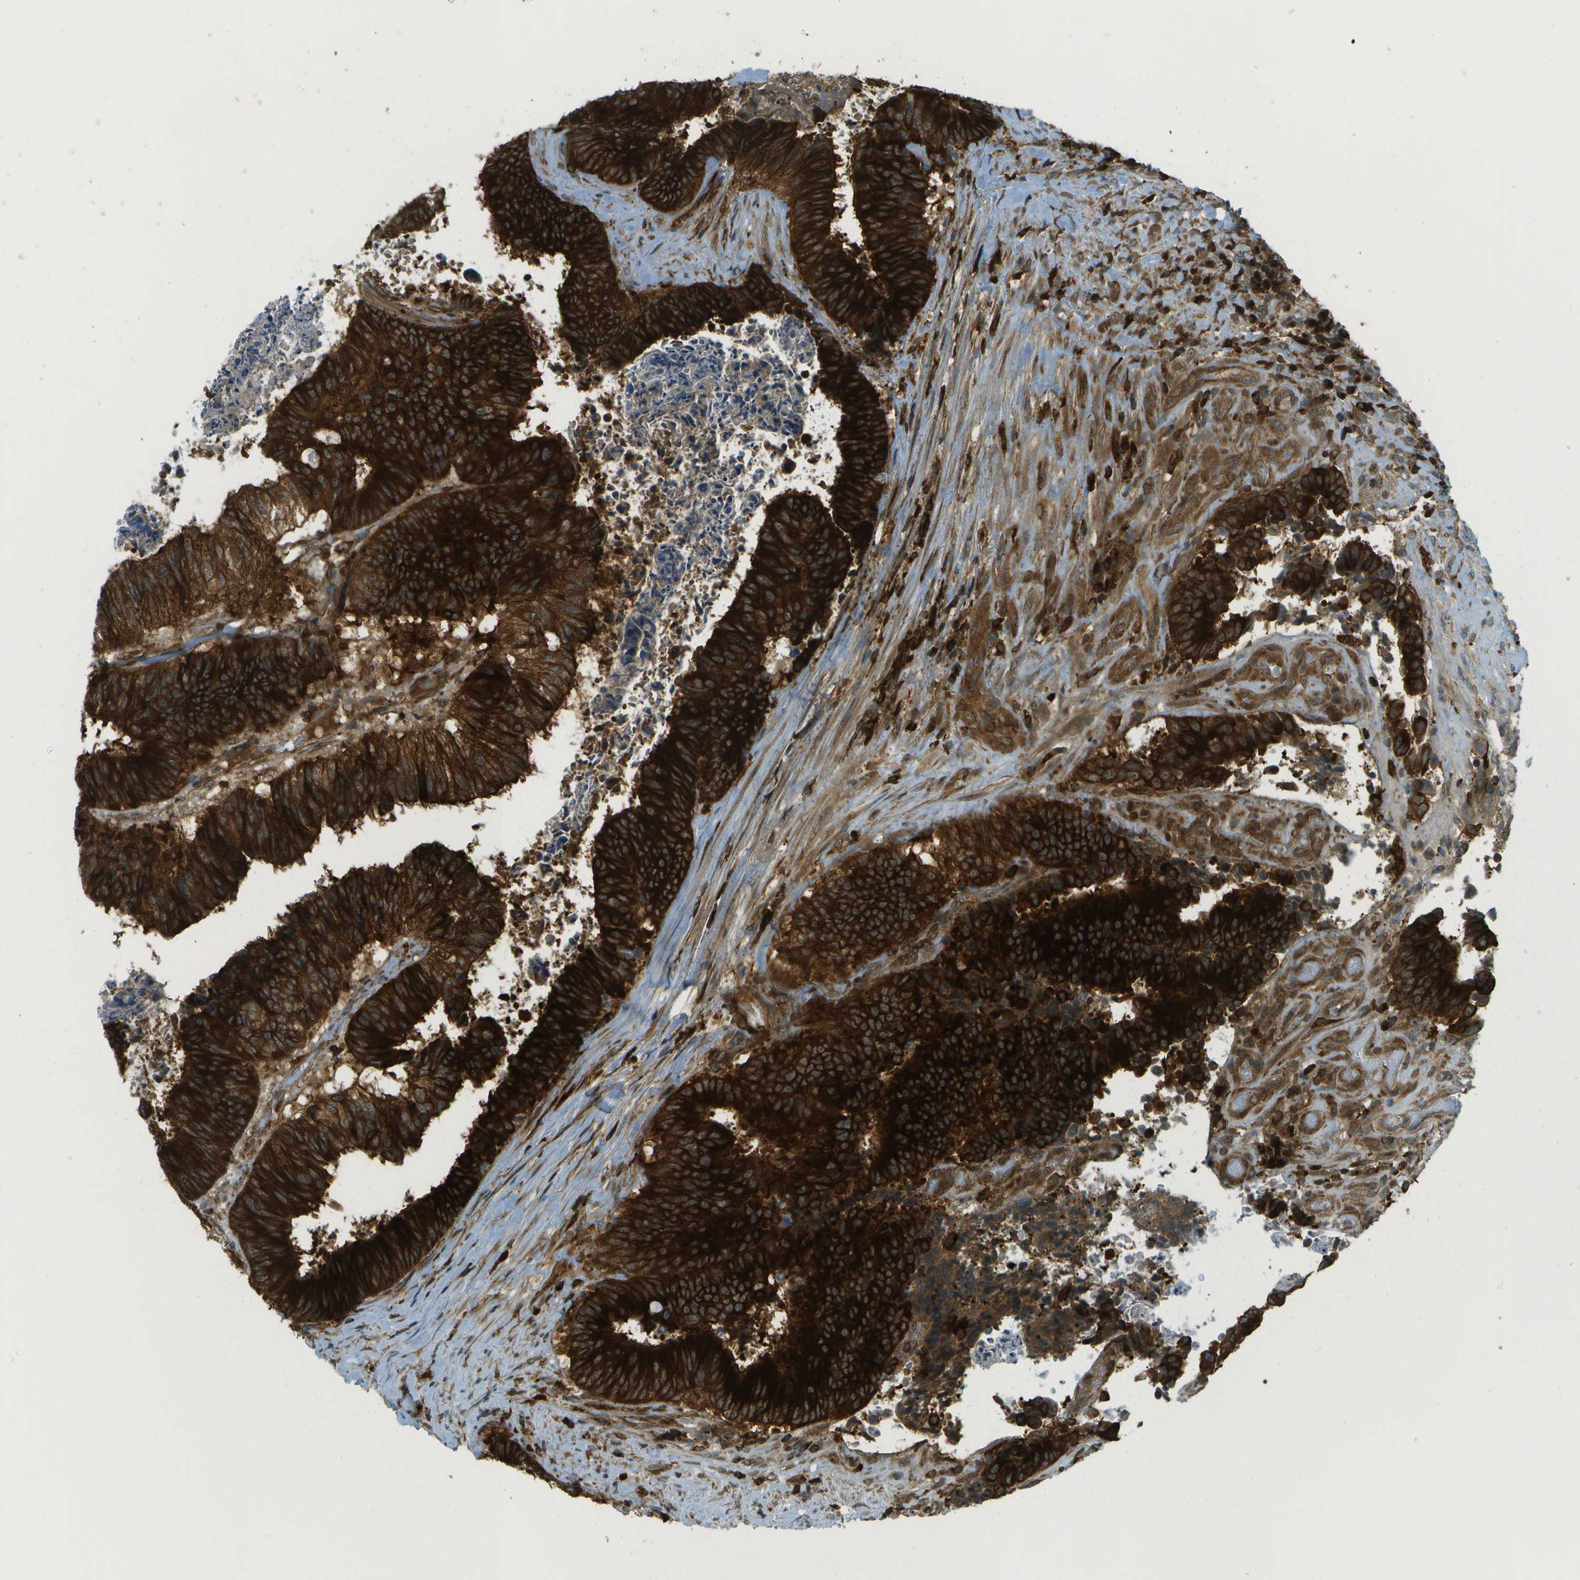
{"staining": {"intensity": "strong", "quantity": ">75%", "location": "cytoplasmic/membranous"}, "tissue": "colorectal cancer", "cell_type": "Tumor cells", "image_type": "cancer", "snomed": [{"axis": "morphology", "description": "Adenocarcinoma, NOS"}, {"axis": "topography", "description": "Rectum"}], "caption": "Immunohistochemistry (IHC) photomicrograph of colorectal adenocarcinoma stained for a protein (brown), which exhibits high levels of strong cytoplasmic/membranous staining in approximately >75% of tumor cells.", "gene": "TMTC1", "patient": {"sex": "male", "age": 72}}